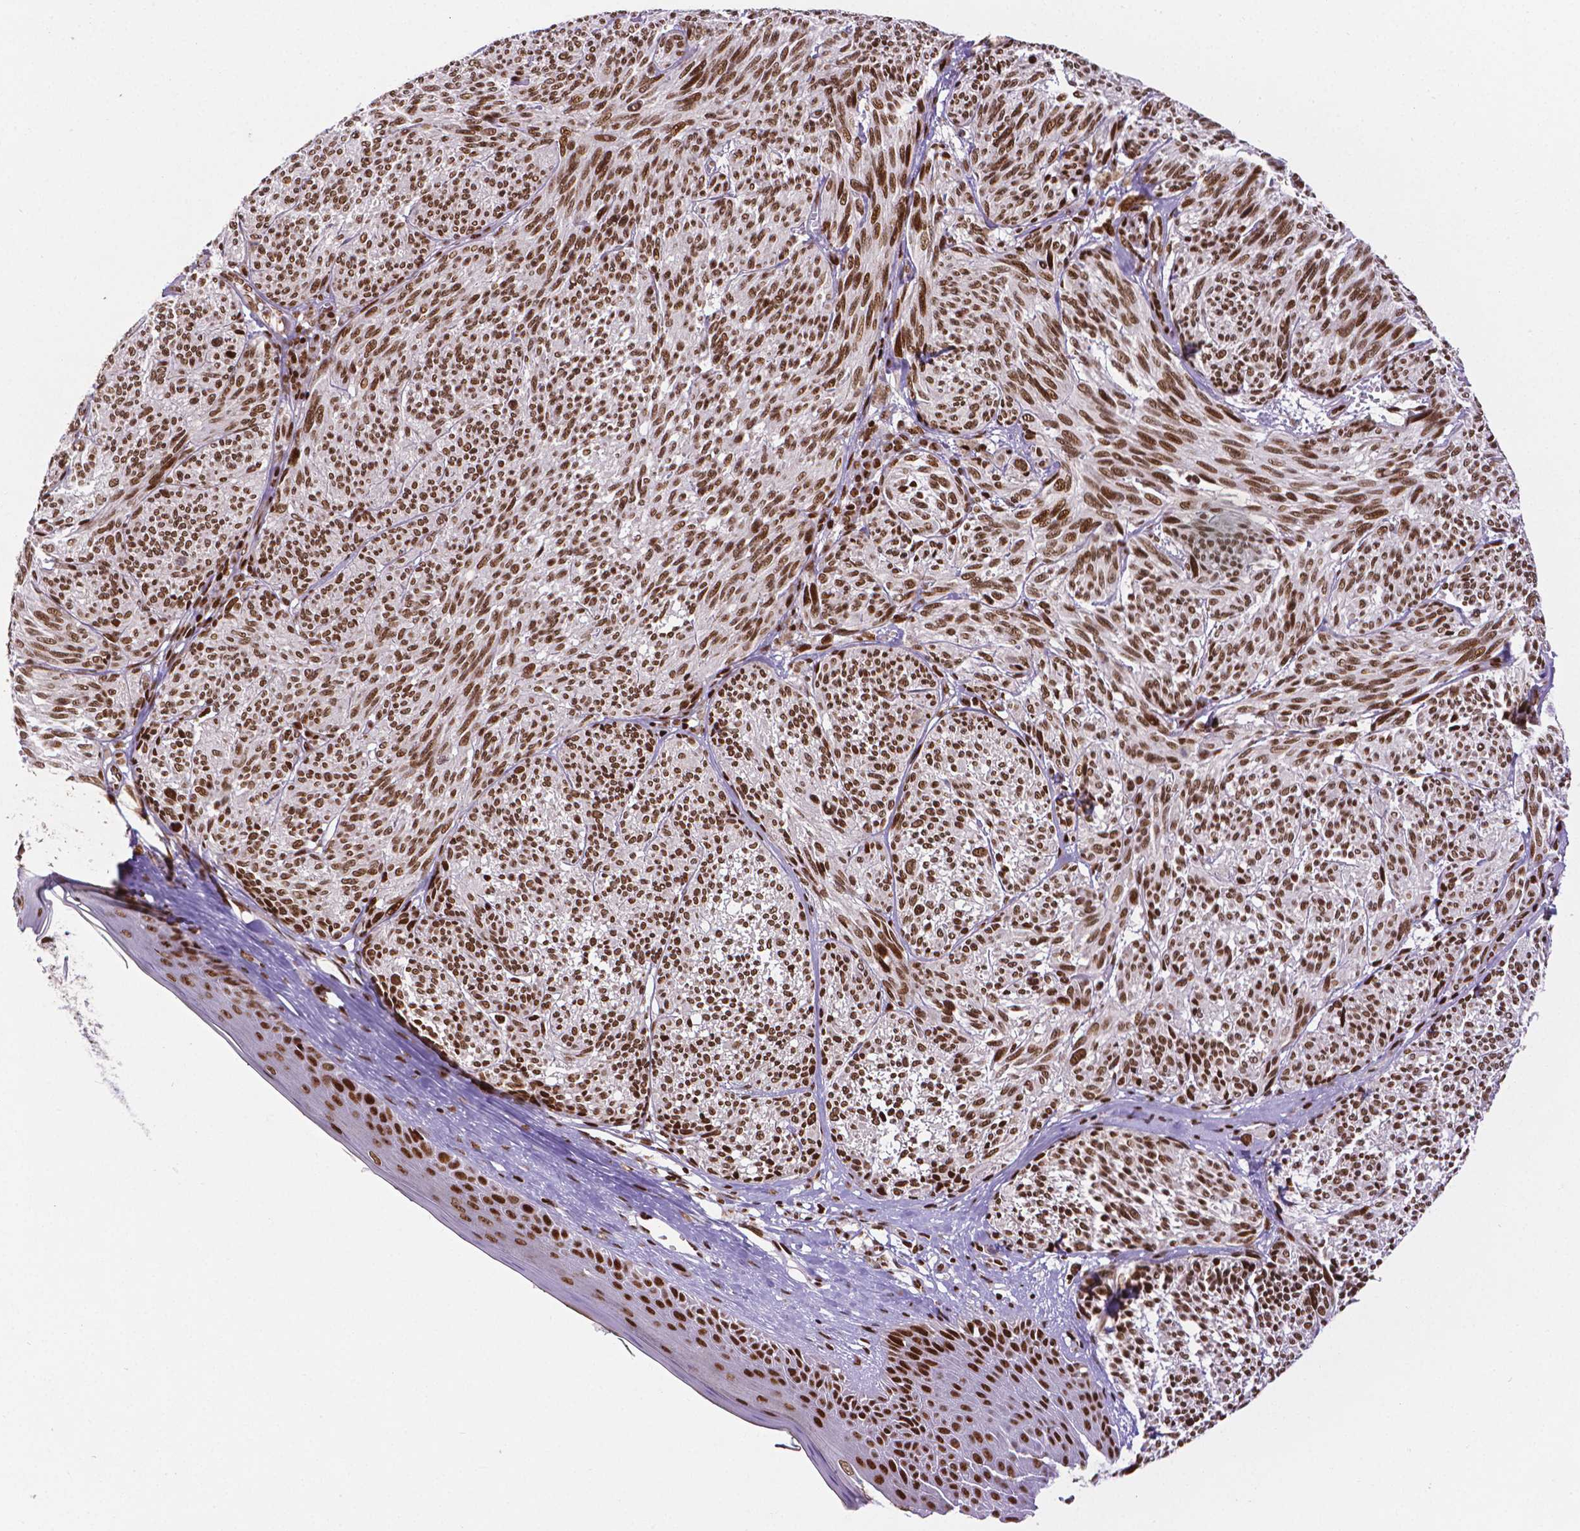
{"staining": {"intensity": "strong", "quantity": ">75%", "location": "nuclear"}, "tissue": "melanoma", "cell_type": "Tumor cells", "image_type": "cancer", "snomed": [{"axis": "morphology", "description": "Malignant melanoma, NOS"}, {"axis": "topography", "description": "Skin"}], "caption": "Immunohistochemistry of melanoma exhibits high levels of strong nuclear expression in approximately >75% of tumor cells.", "gene": "CTCF", "patient": {"sex": "male", "age": 79}}